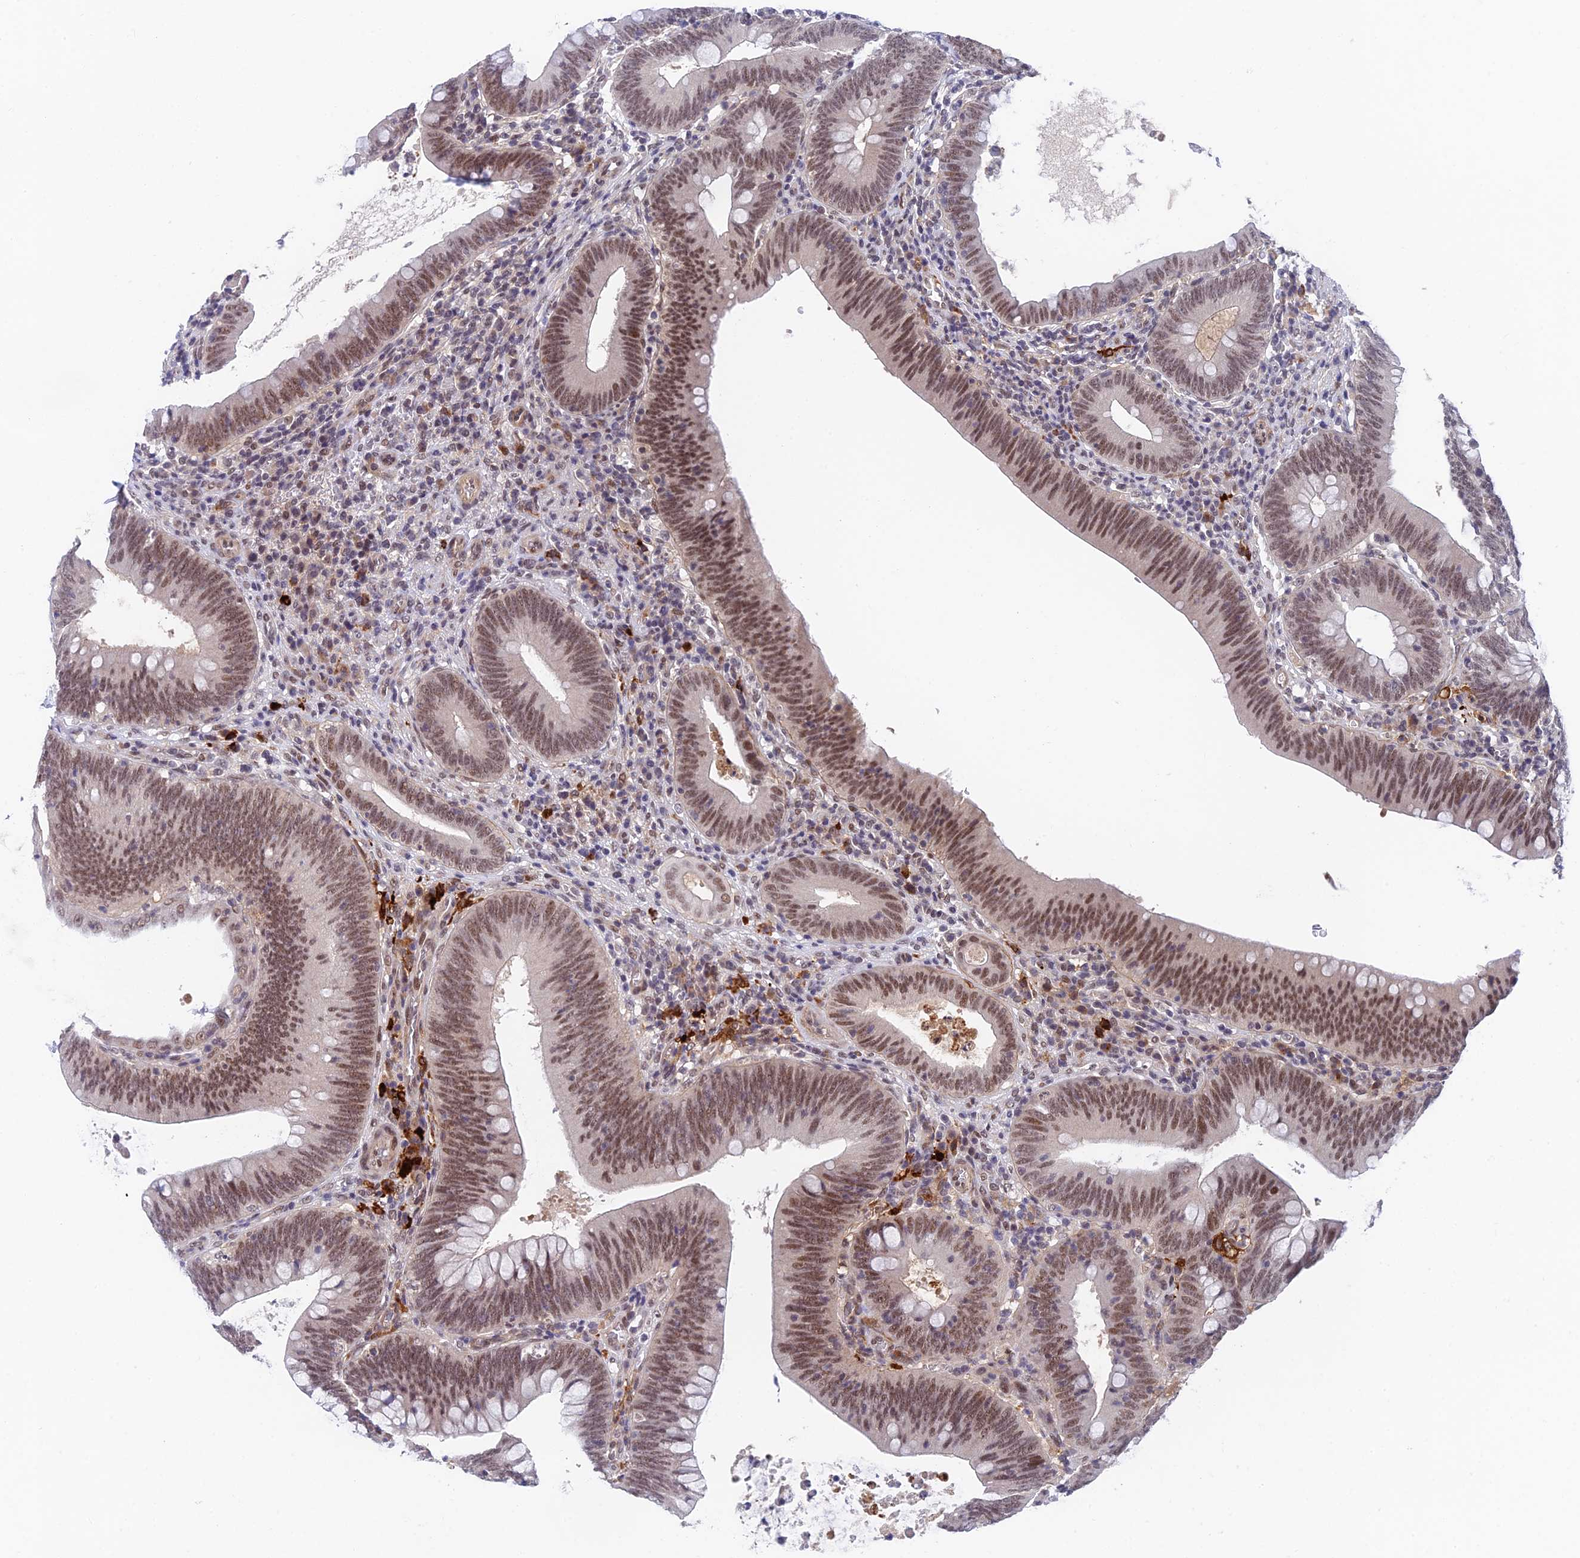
{"staining": {"intensity": "moderate", "quantity": ">75%", "location": "nuclear"}, "tissue": "colorectal cancer", "cell_type": "Tumor cells", "image_type": "cancer", "snomed": [{"axis": "morphology", "description": "Normal tissue, NOS"}, {"axis": "topography", "description": "Colon"}], "caption": "Colorectal cancer stained for a protein (brown) demonstrates moderate nuclear positive expression in about >75% of tumor cells.", "gene": "NSMCE1", "patient": {"sex": "female", "age": 82}}